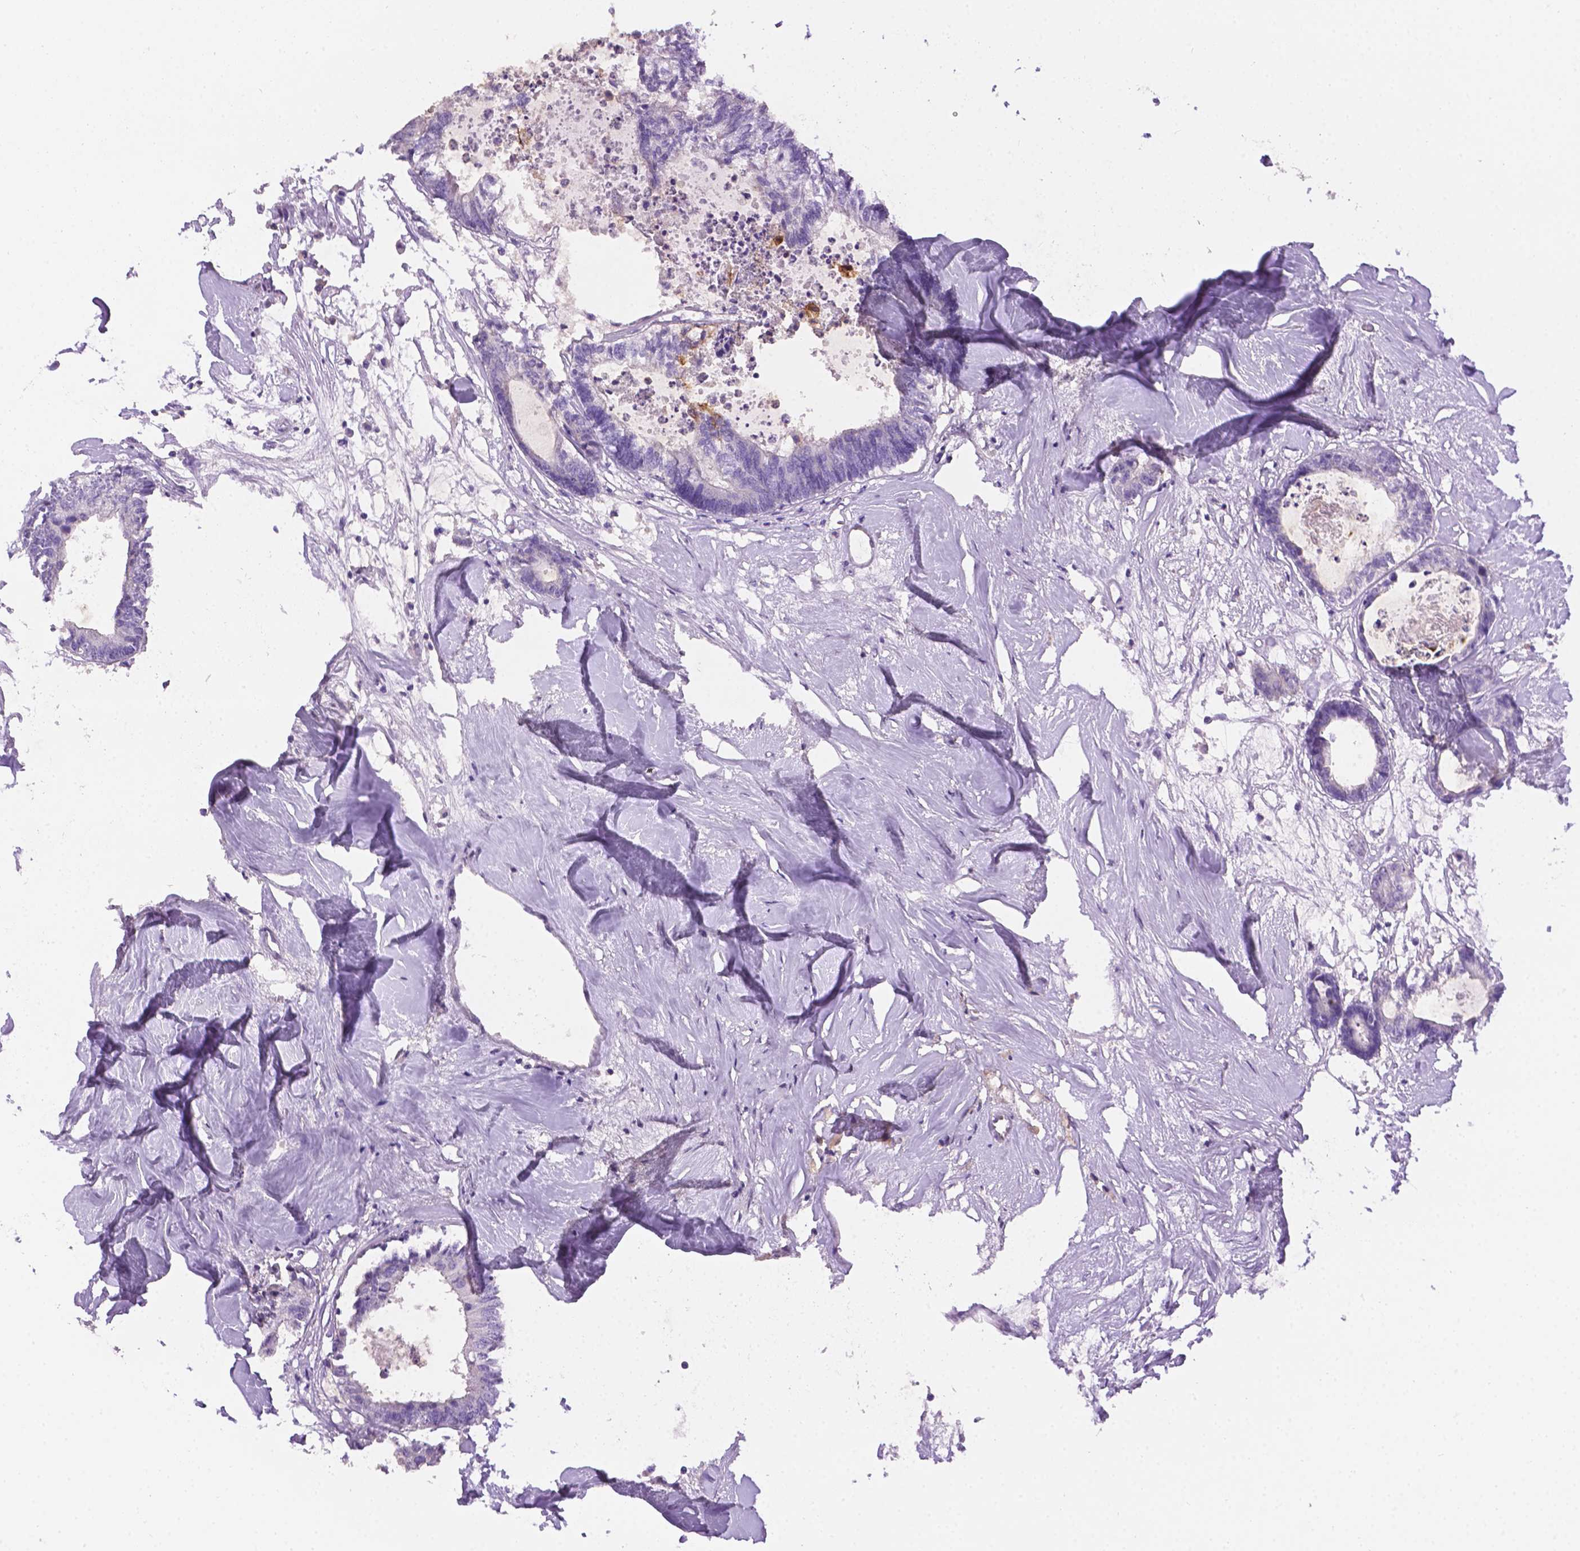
{"staining": {"intensity": "negative", "quantity": "none", "location": "none"}, "tissue": "colorectal cancer", "cell_type": "Tumor cells", "image_type": "cancer", "snomed": [{"axis": "morphology", "description": "Adenocarcinoma, NOS"}, {"axis": "topography", "description": "Colon"}, {"axis": "topography", "description": "Rectum"}], "caption": "The micrograph demonstrates no staining of tumor cells in adenocarcinoma (colorectal).", "gene": "TACSTD2", "patient": {"sex": "male", "age": 57}}